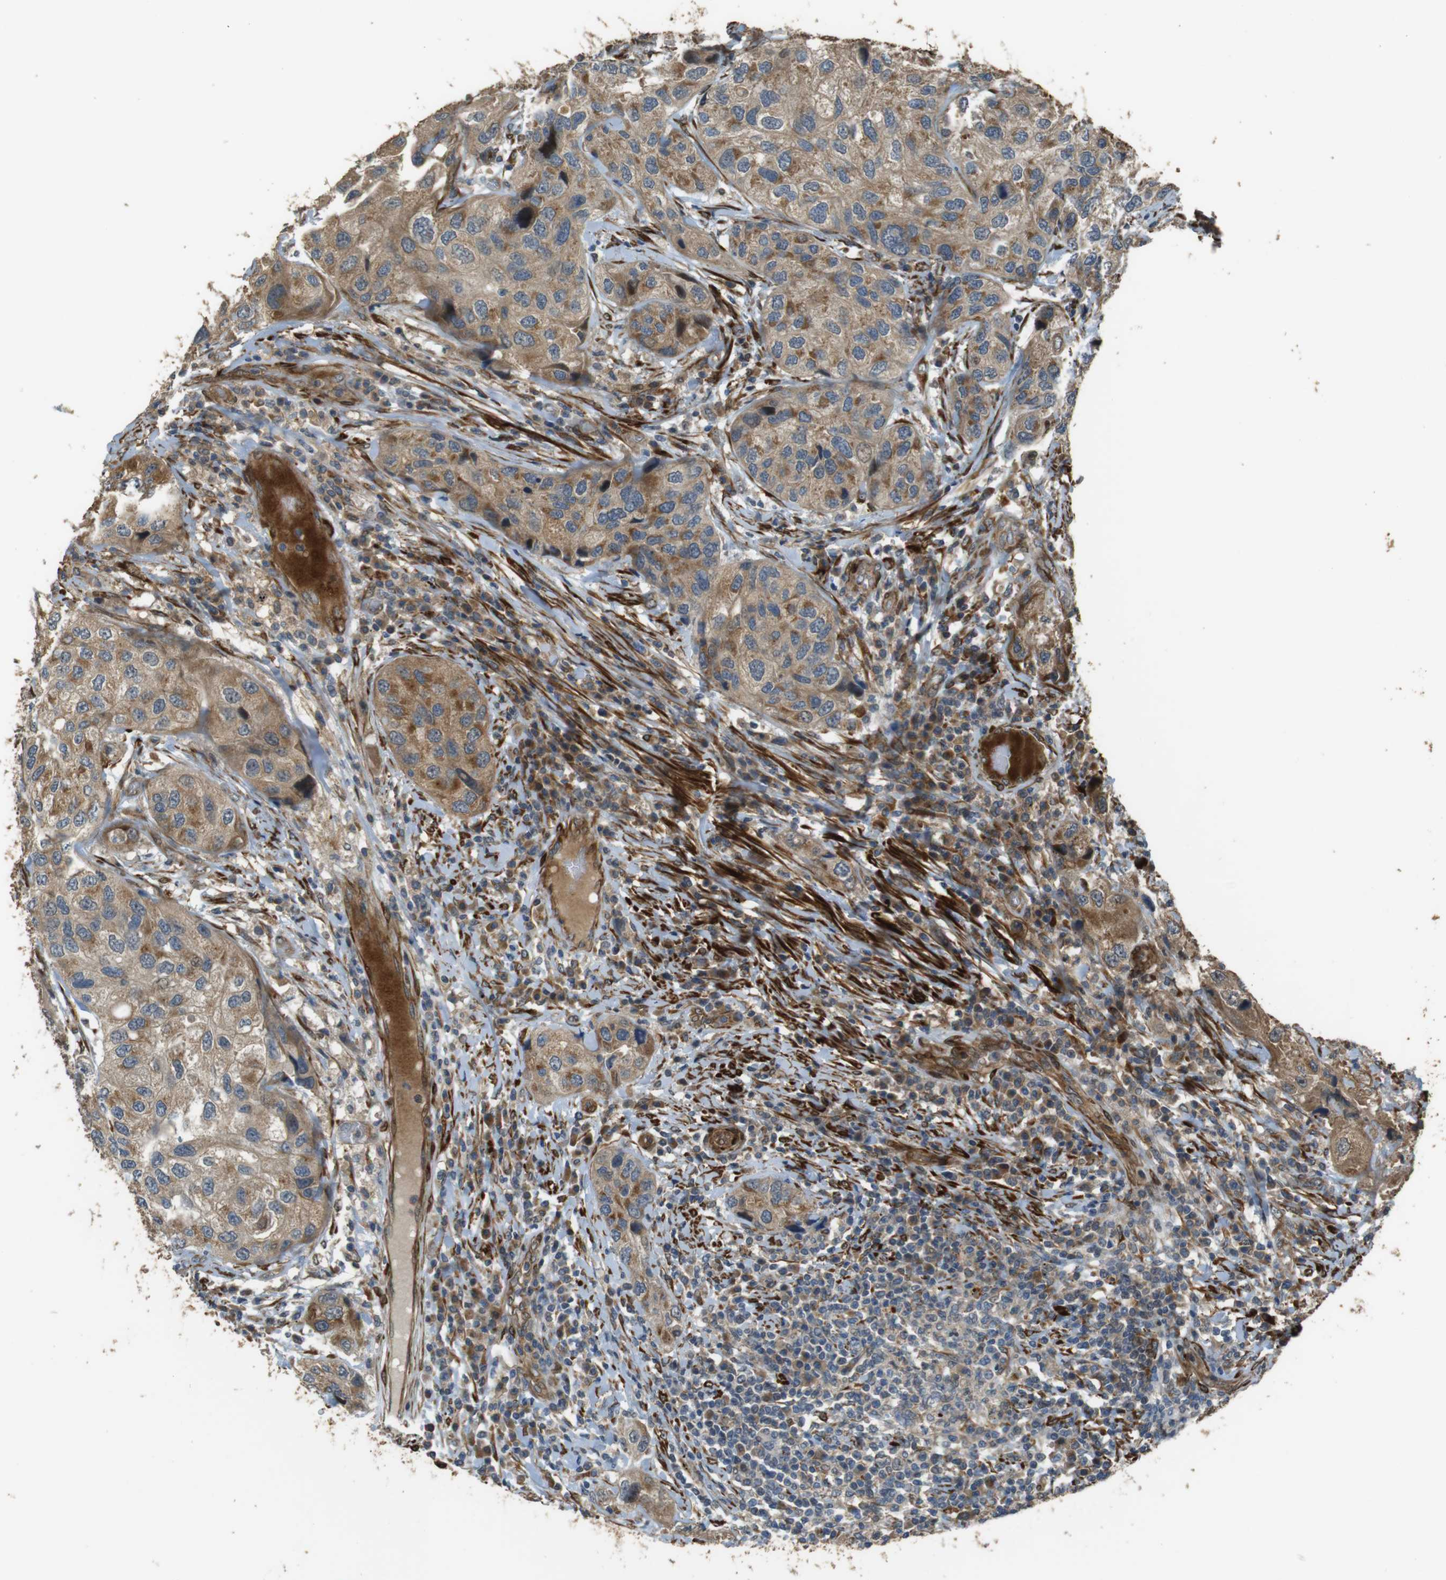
{"staining": {"intensity": "moderate", "quantity": ">75%", "location": "cytoplasmic/membranous"}, "tissue": "urothelial cancer", "cell_type": "Tumor cells", "image_type": "cancer", "snomed": [{"axis": "morphology", "description": "Urothelial carcinoma, High grade"}, {"axis": "topography", "description": "Urinary bladder"}], "caption": "The image reveals staining of urothelial cancer, revealing moderate cytoplasmic/membranous protein positivity (brown color) within tumor cells.", "gene": "MSRB3", "patient": {"sex": "female", "age": 64}}